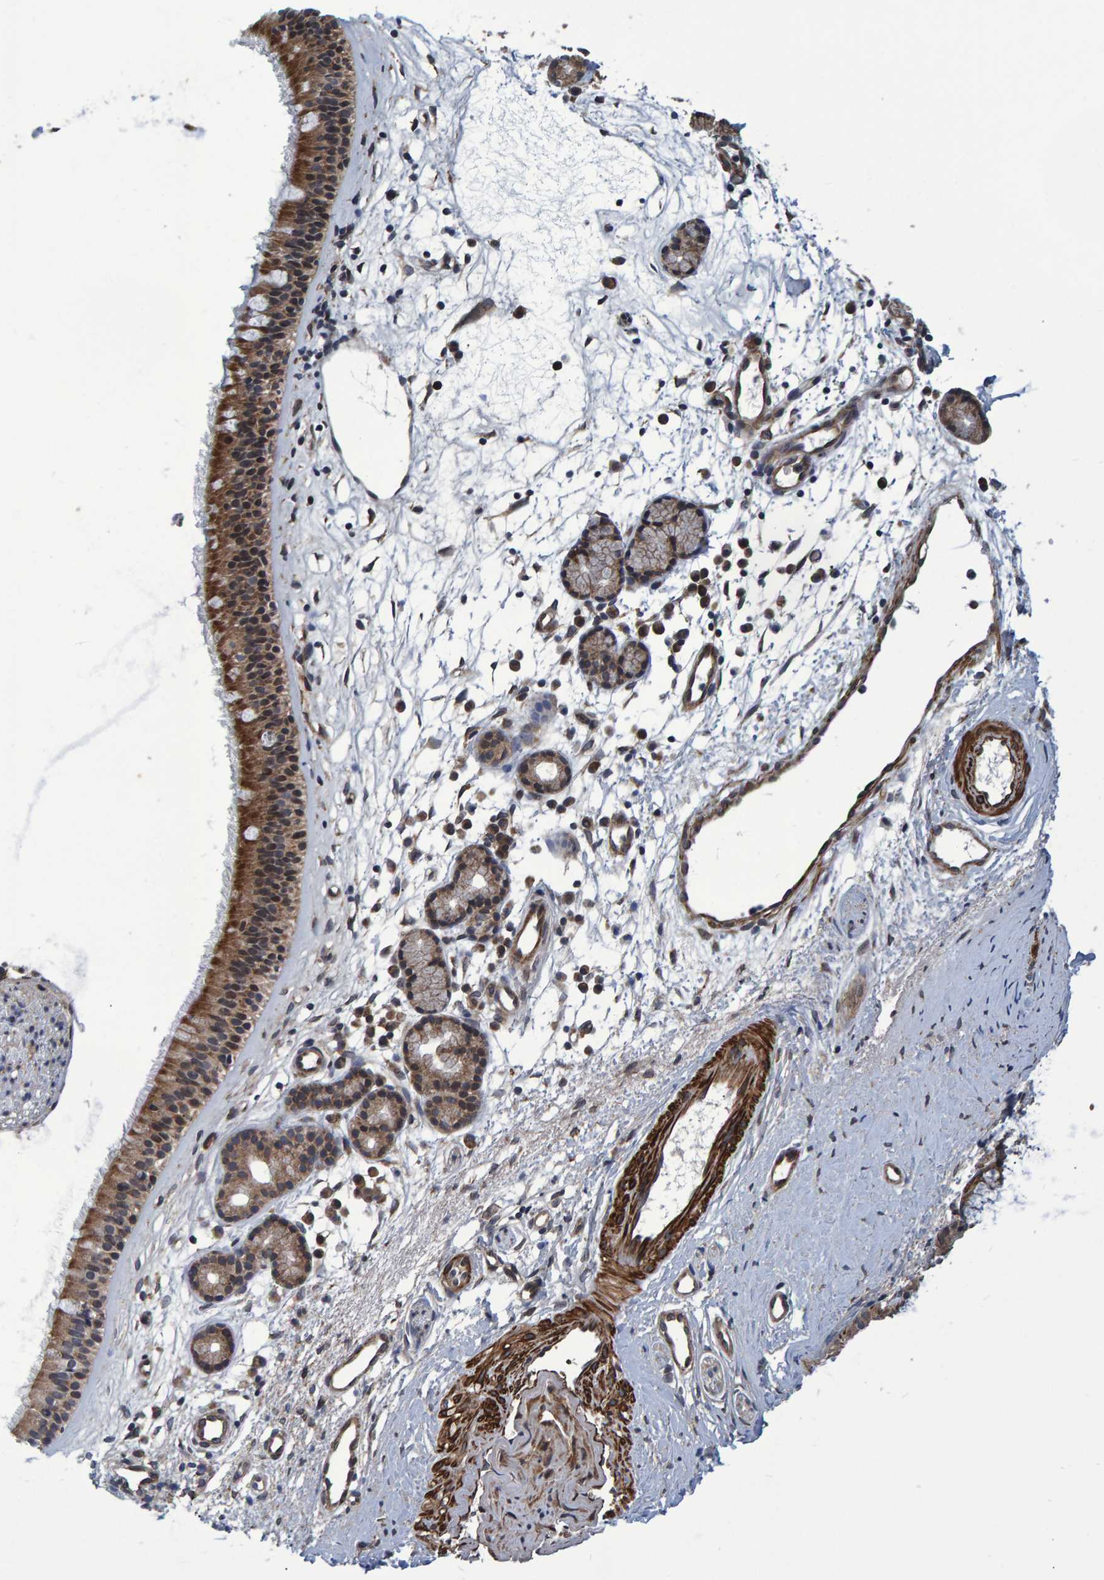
{"staining": {"intensity": "moderate", "quantity": ">75%", "location": "cytoplasmic/membranous"}, "tissue": "nasopharynx", "cell_type": "Respiratory epithelial cells", "image_type": "normal", "snomed": [{"axis": "morphology", "description": "Normal tissue, NOS"}, {"axis": "topography", "description": "Nasopharynx"}], "caption": "DAB immunohistochemical staining of unremarkable nasopharynx displays moderate cytoplasmic/membranous protein positivity in about >75% of respiratory epithelial cells. (DAB IHC with brightfield microscopy, high magnification).", "gene": "ATP6V1H", "patient": {"sex": "female", "age": 42}}